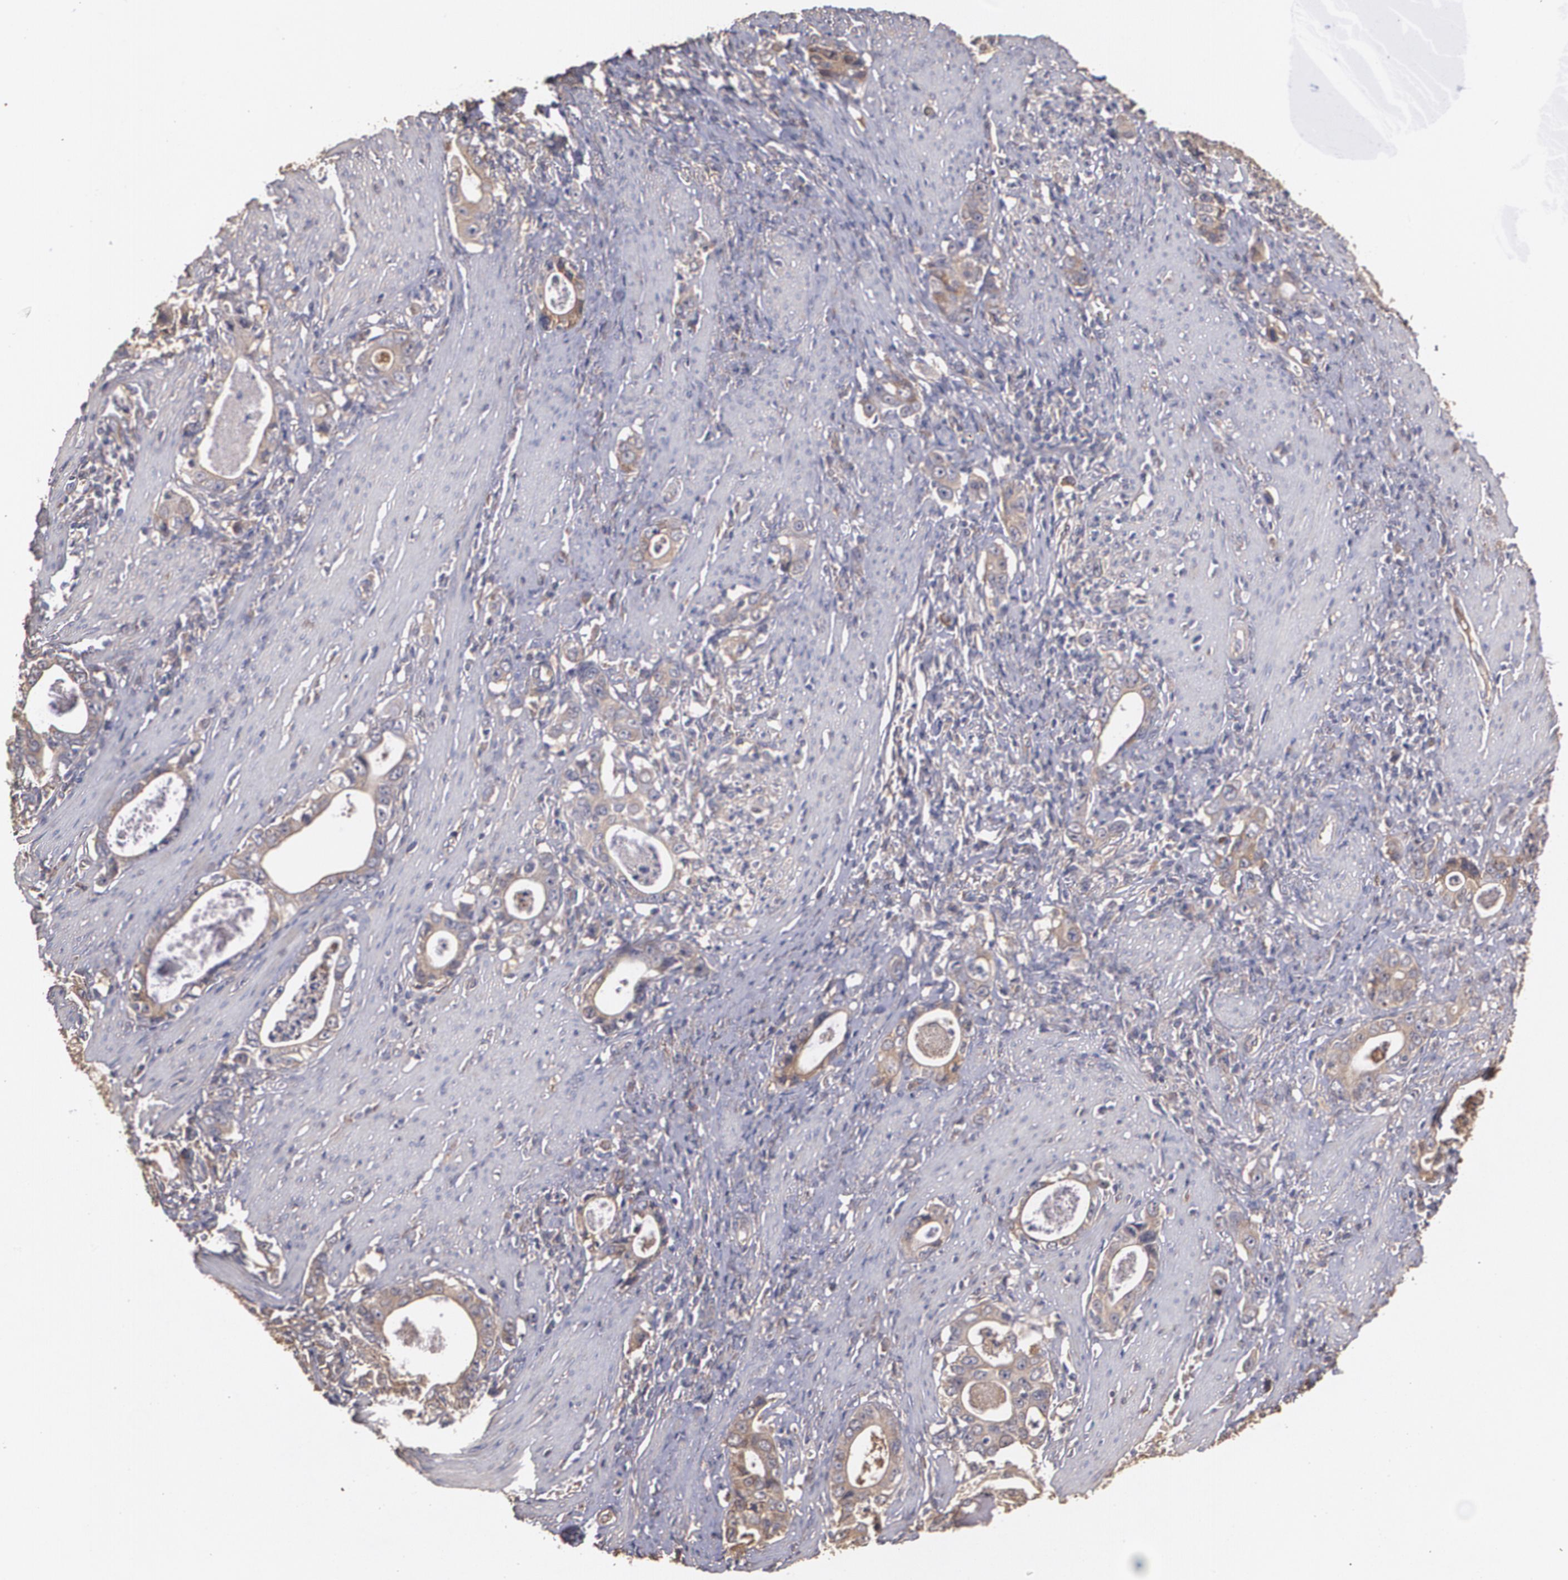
{"staining": {"intensity": "weak", "quantity": ">75%", "location": "cytoplasmic/membranous"}, "tissue": "stomach cancer", "cell_type": "Tumor cells", "image_type": "cancer", "snomed": [{"axis": "morphology", "description": "Adenocarcinoma, NOS"}, {"axis": "topography", "description": "Stomach, lower"}], "caption": "An image of human adenocarcinoma (stomach) stained for a protein demonstrates weak cytoplasmic/membranous brown staining in tumor cells.", "gene": "PON1", "patient": {"sex": "female", "age": 72}}